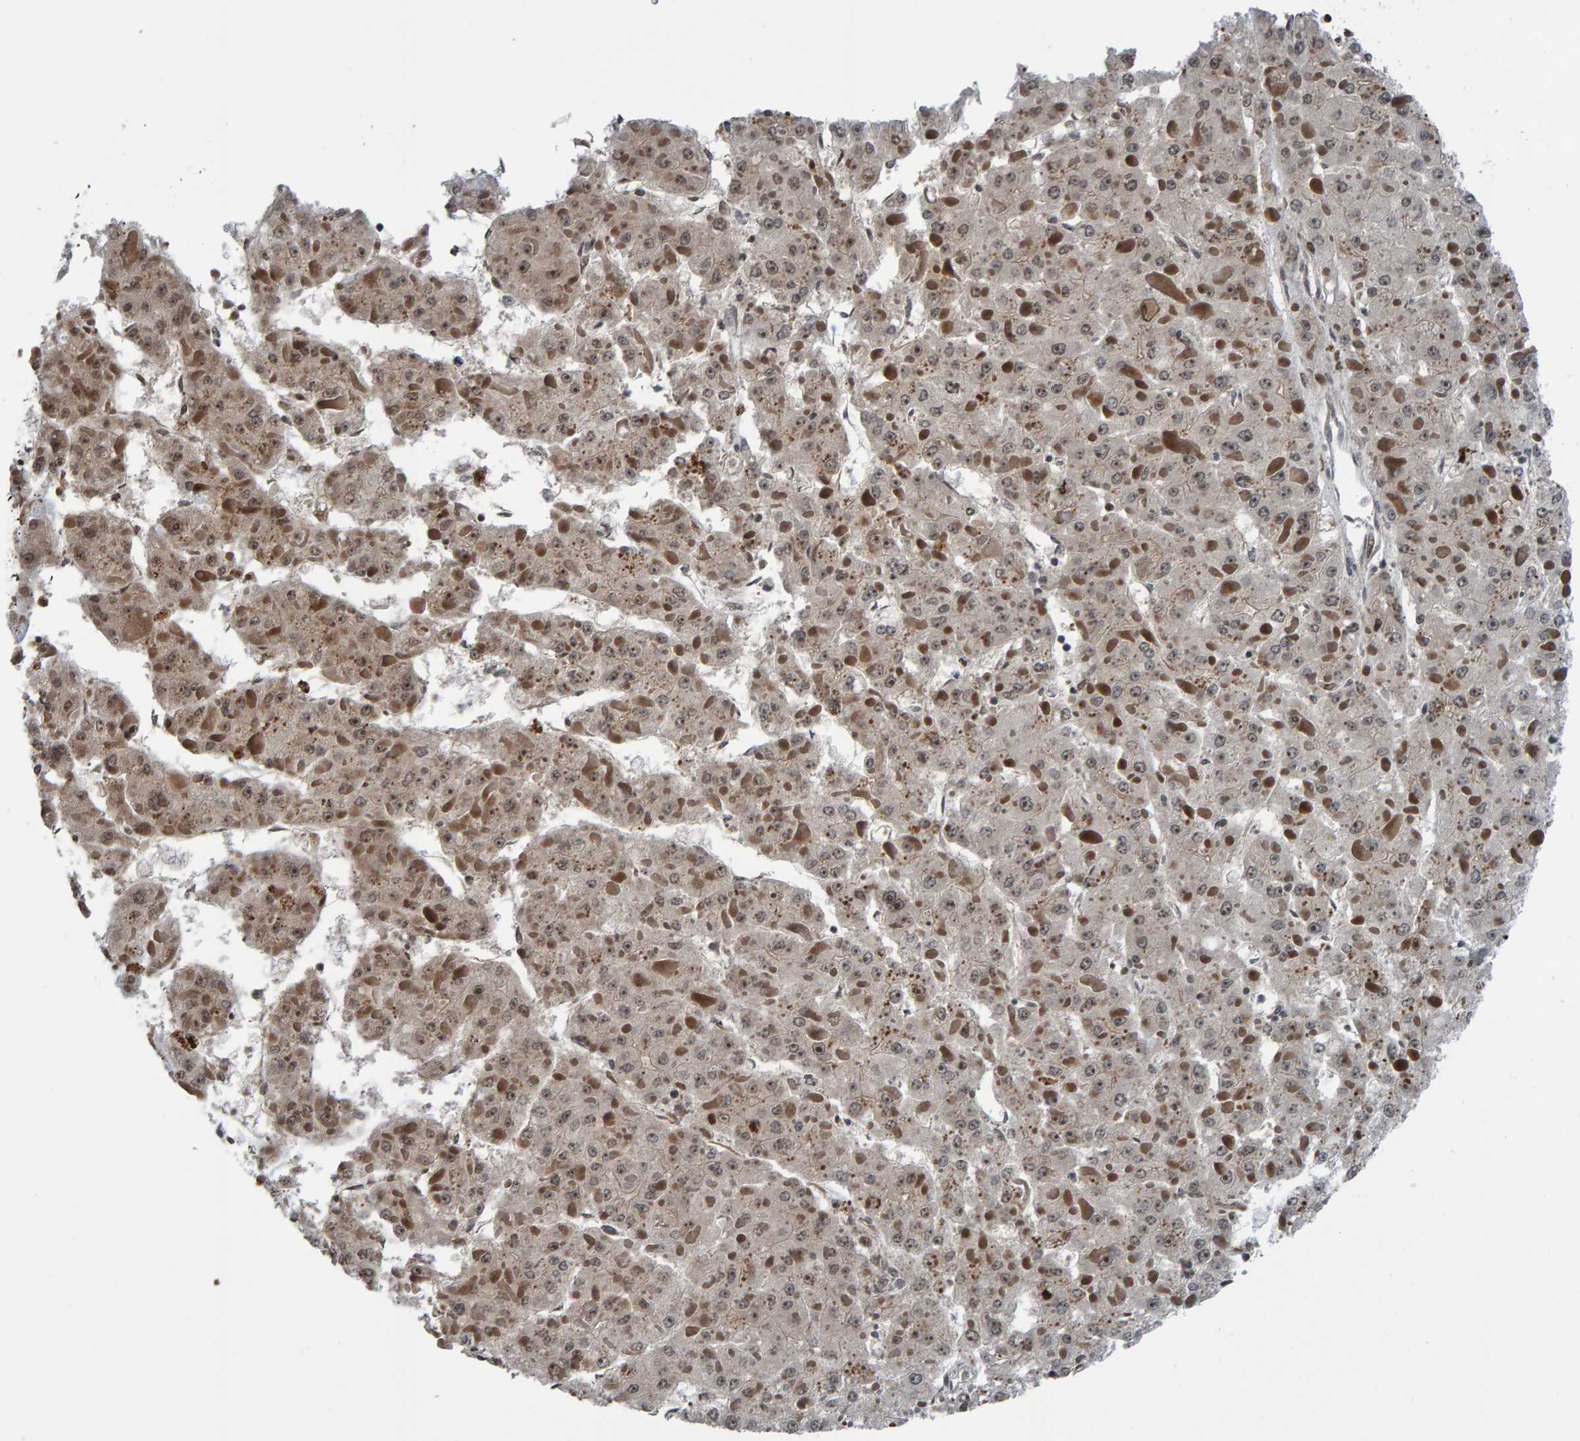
{"staining": {"intensity": "weak", "quantity": ">75%", "location": "cytoplasmic/membranous"}, "tissue": "liver cancer", "cell_type": "Tumor cells", "image_type": "cancer", "snomed": [{"axis": "morphology", "description": "Carcinoma, Hepatocellular, NOS"}, {"axis": "topography", "description": "Liver"}], "caption": "Hepatocellular carcinoma (liver) tissue shows weak cytoplasmic/membranous staining in approximately >75% of tumor cells", "gene": "ZNF366", "patient": {"sex": "female", "age": 73}}